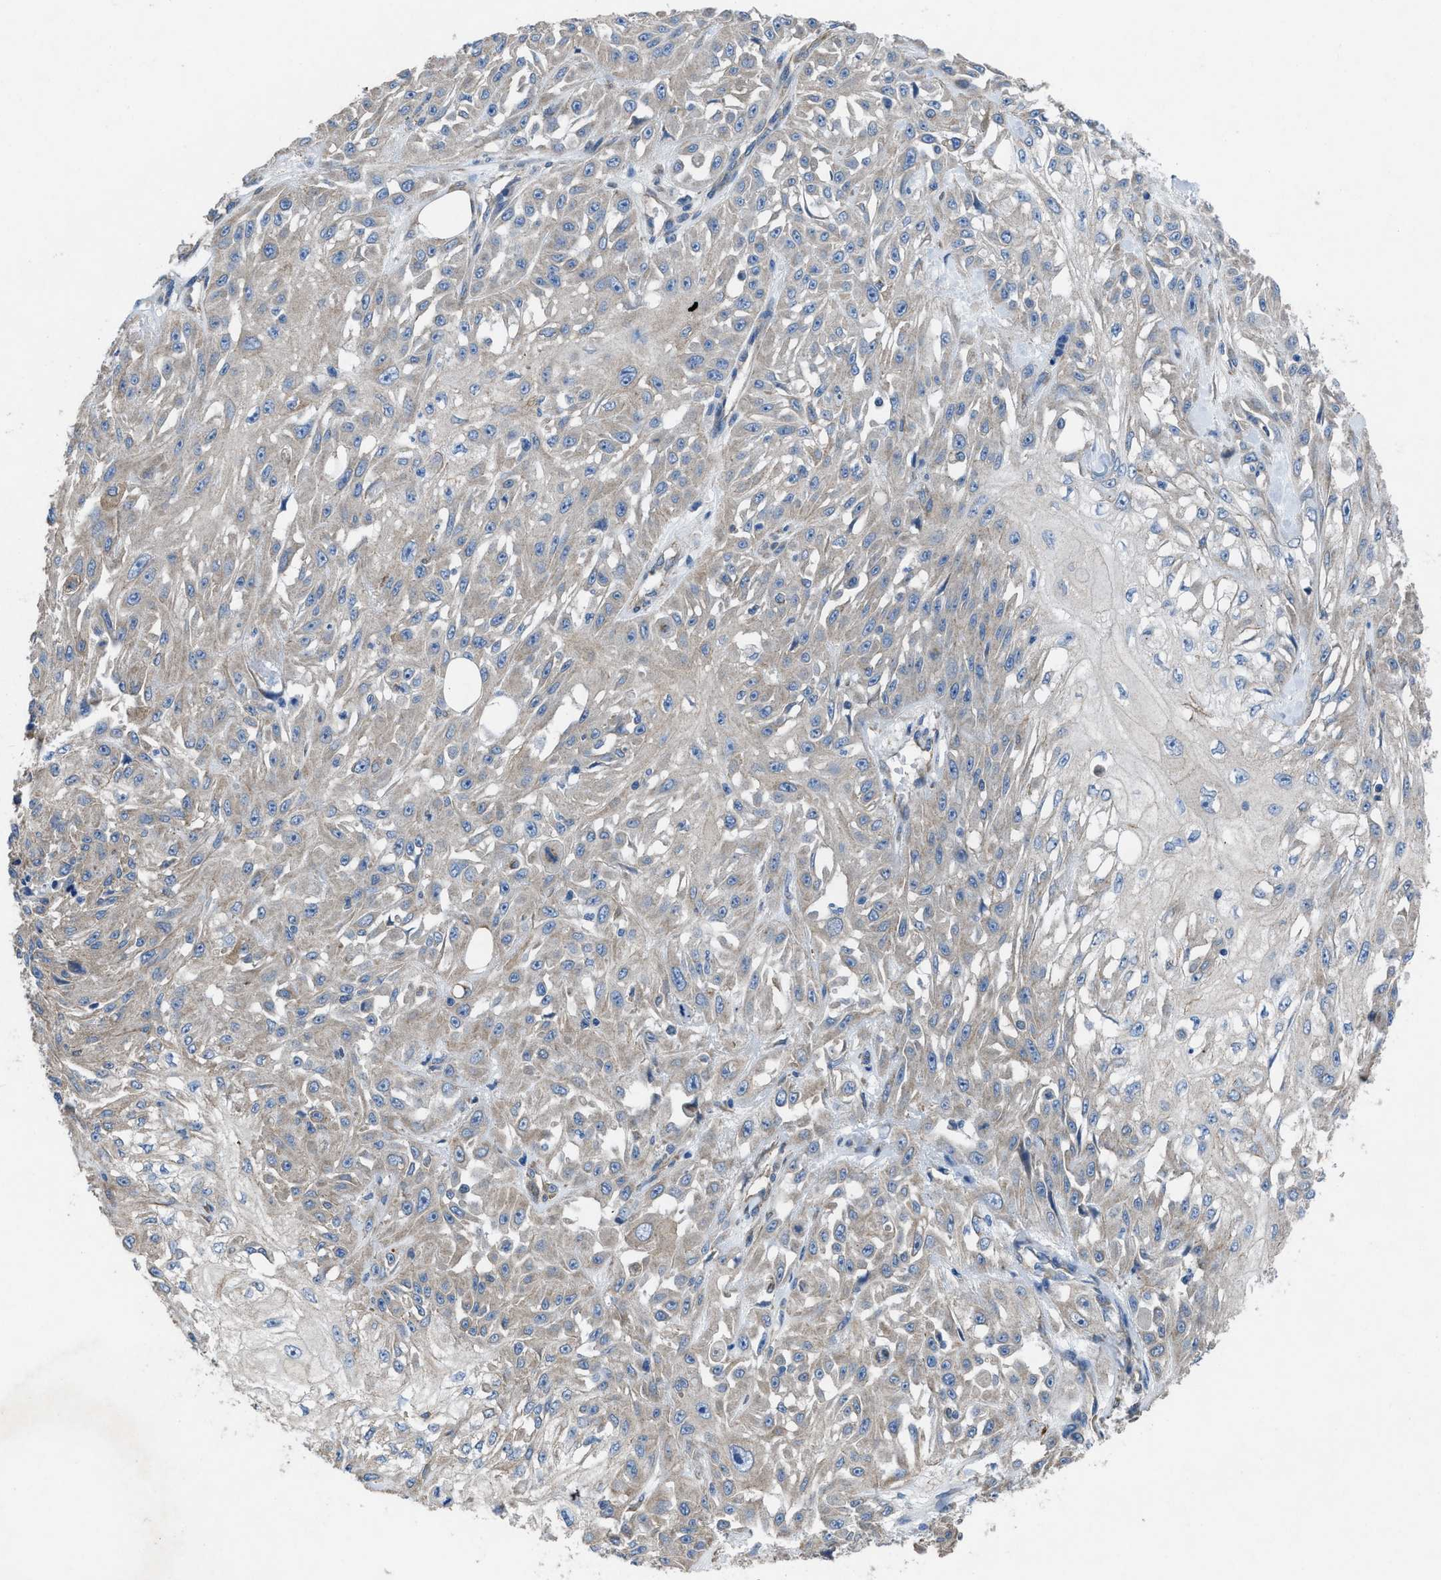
{"staining": {"intensity": "negative", "quantity": "none", "location": "none"}, "tissue": "skin cancer", "cell_type": "Tumor cells", "image_type": "cancer", "snomed": [{"axis": "morphology", "description": "Squamous cell carcinoma, NOS"}, {"axis": "morphology", "description": "Squamous cell carcinoma, metastatic, NOS"}, {"axis": "topography", "description": "Skin"}, {"axis": "topography", "description": "Lymph node"}], "caption": "Skin cancer was stained to show a protein in brown. There is no significant expression in tumor cells.", "gene": "DOLPP1", "patient": {"sex": "male", "age": 75}}